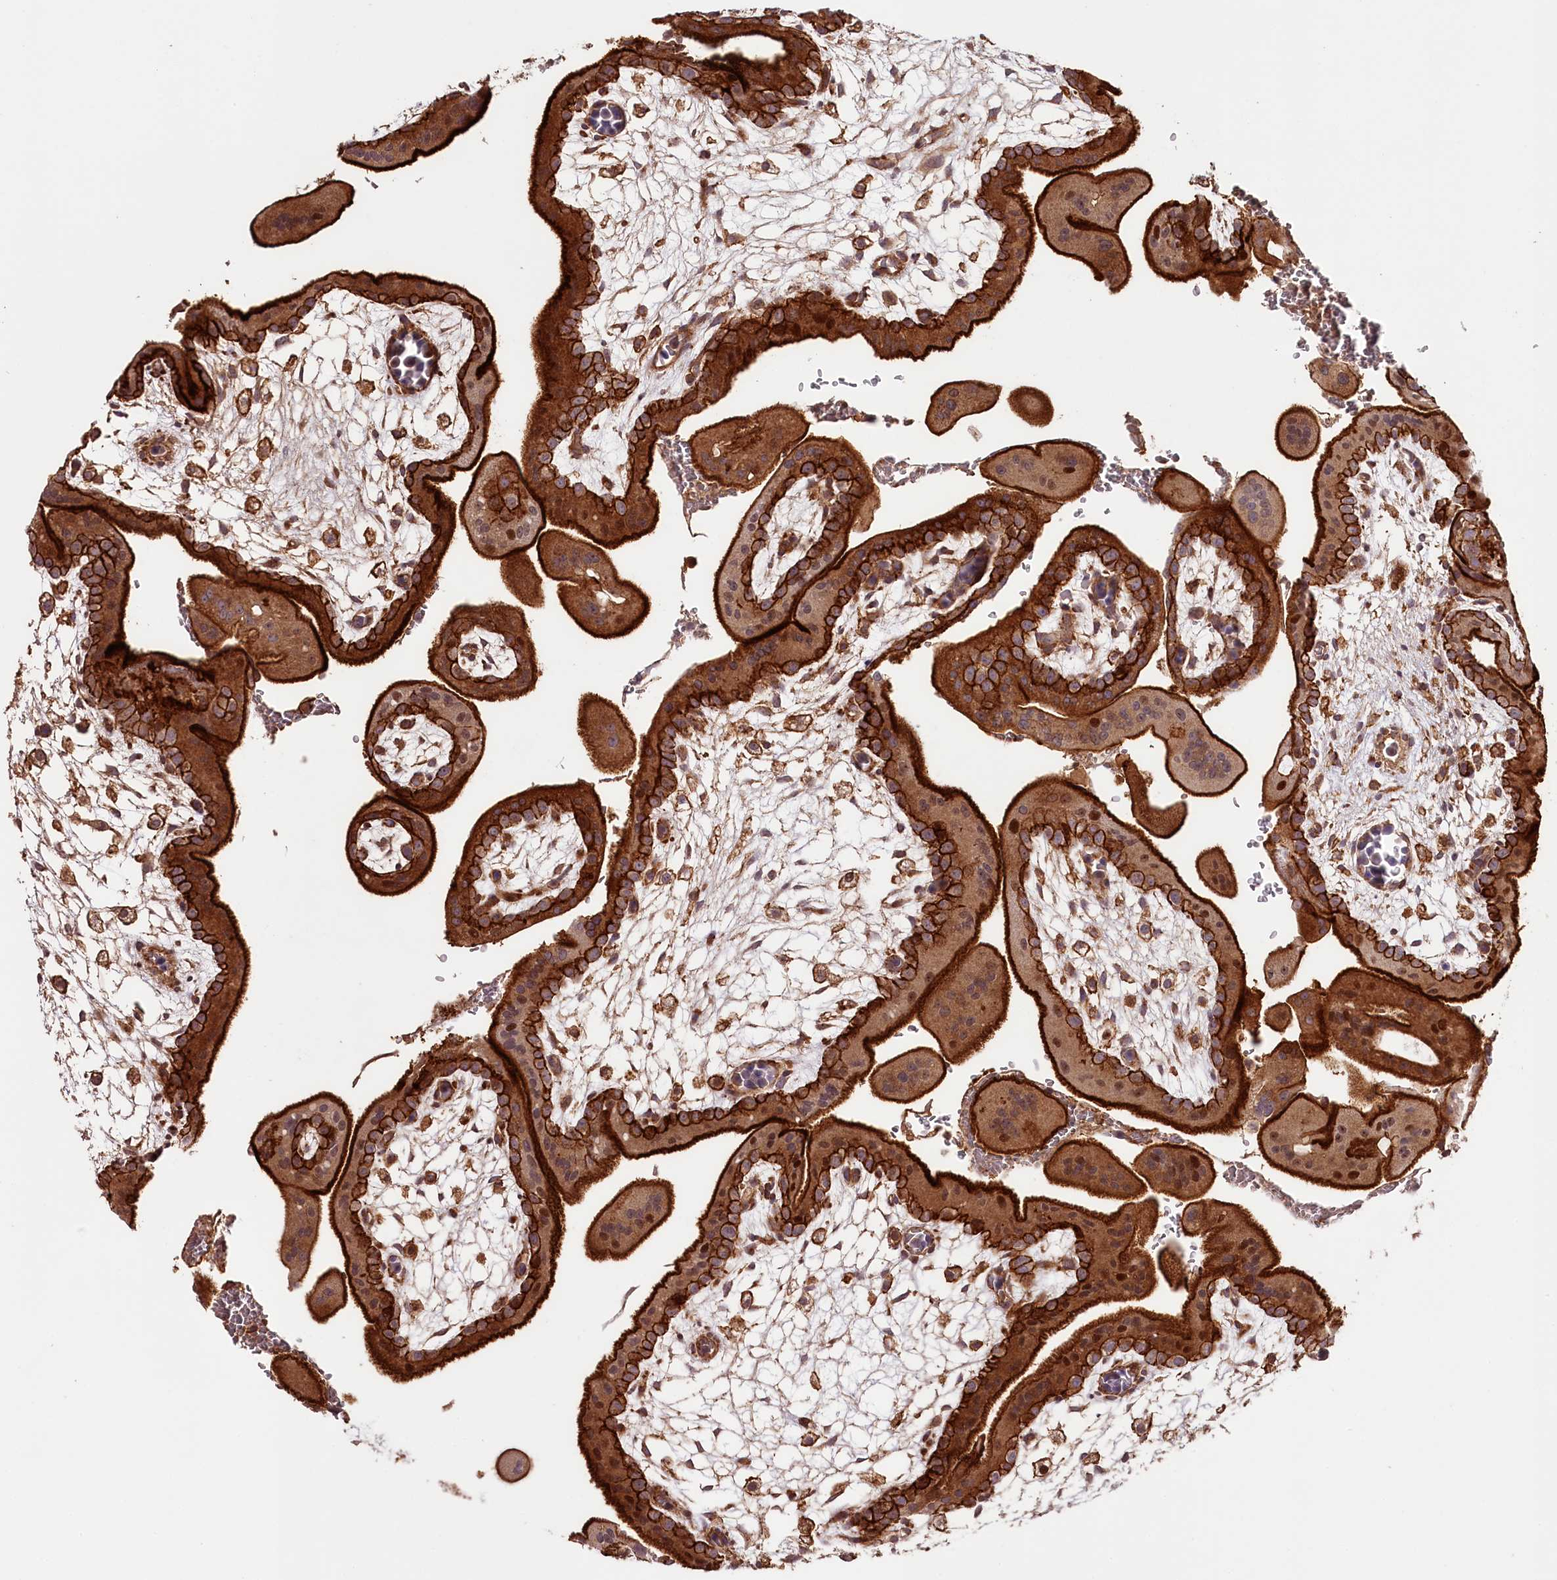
{"staining": {"intensity": "moderate", "quantity": ">75%", "location": "cytoplasmic/membranous"}, "tissue": "placenta", "cell_type": "Decidual cells", "image_type": "normal", "snomed": [{"axis": "morphology", "description": "Normal tissue, NOS"}, {"axis": "topography", "description": "Placenta"}], "caption": "Protein staining displays moderate cytoplasmic/membranous expression in approximately >75% of decidual cells in normal placenta.", "gene": "KIF14", "patient": {"sex": "female", "age": 35}}